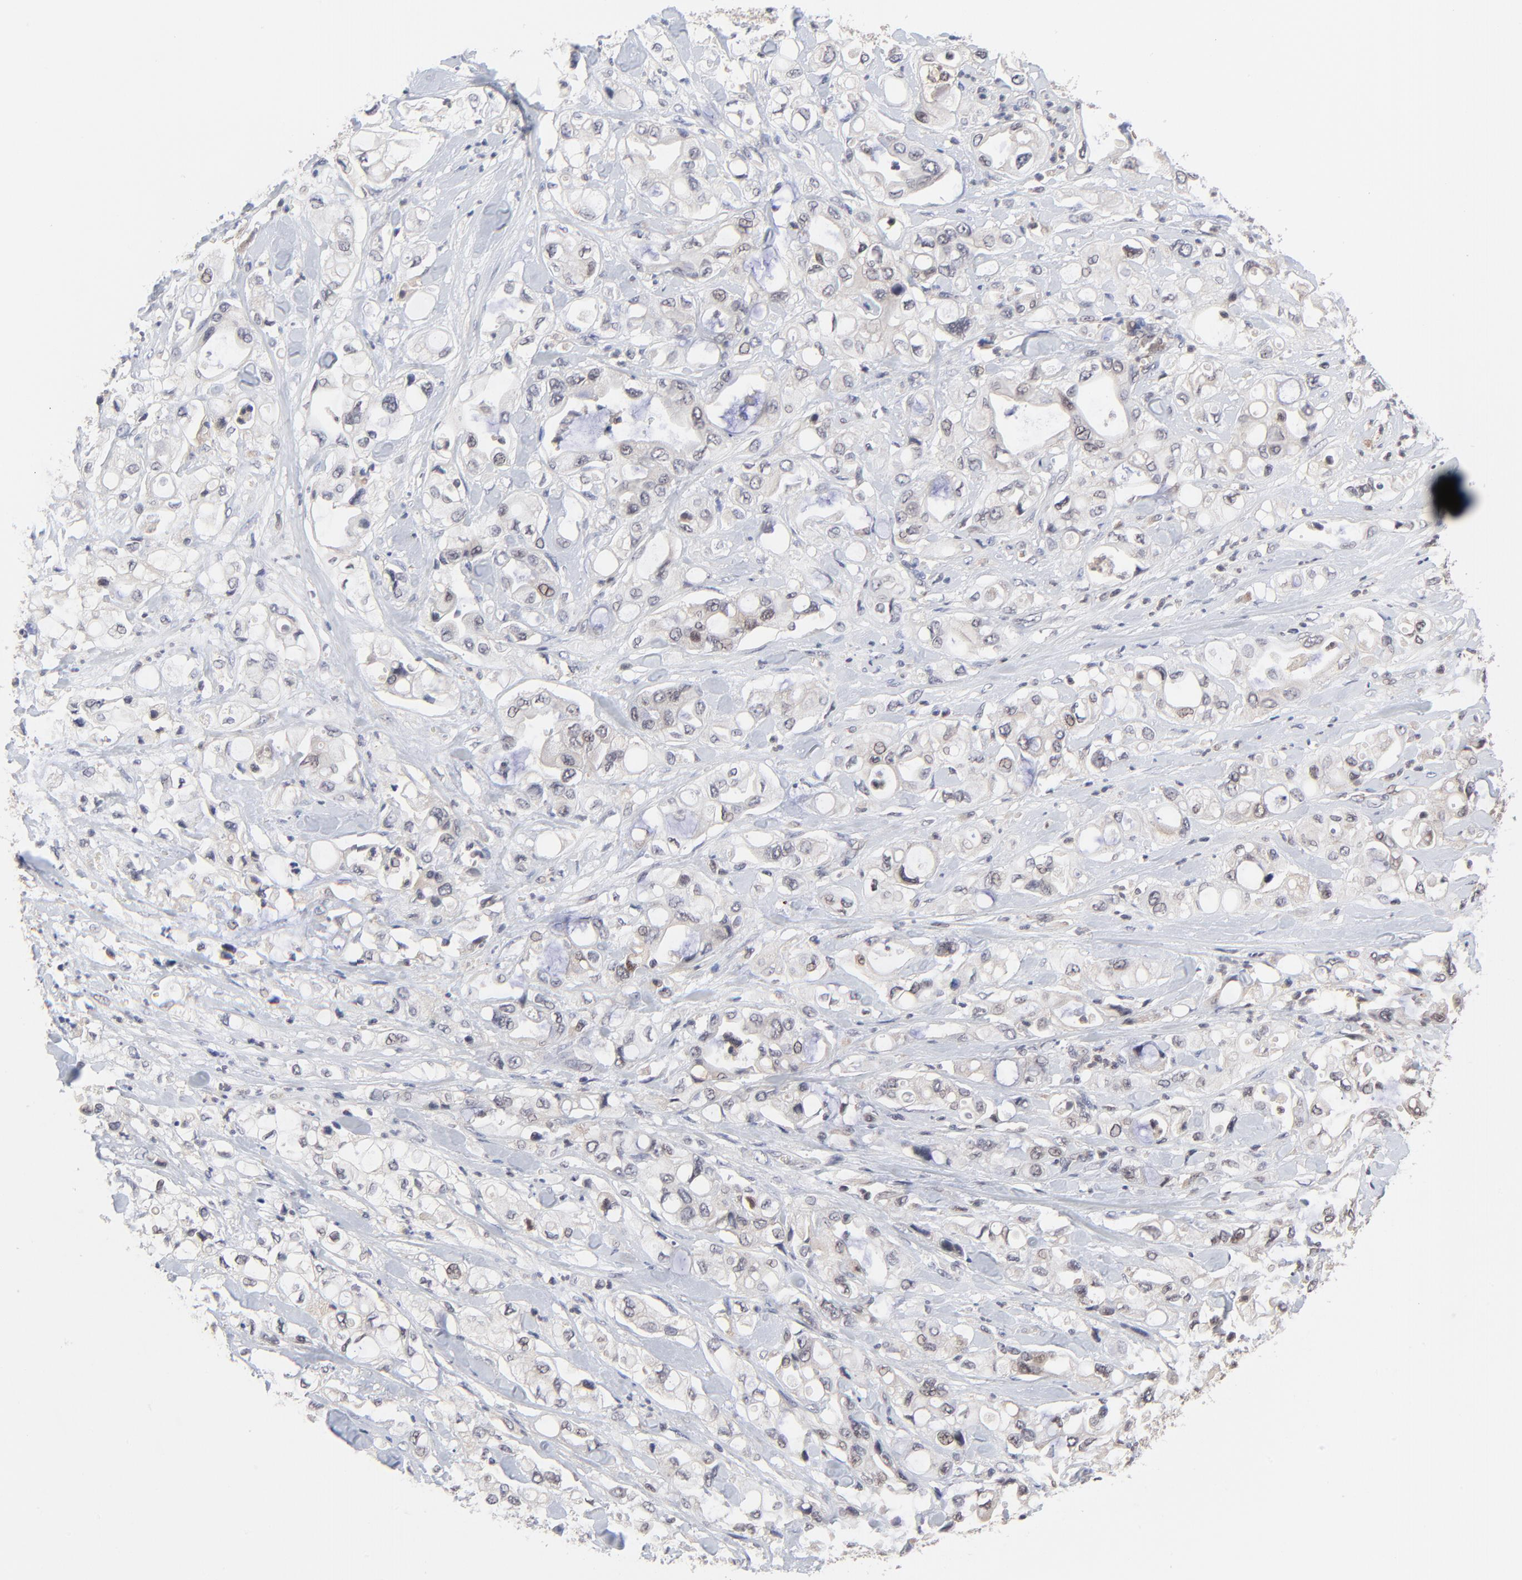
{"staining": {"intensity": "negative", "quantity": "none", "location": "none"}, "tissue": "pancreatic cancer", "cell_type": "Tumor cells", "image_type": "cancer", "snomed": [{"axis": "morphology", "description": "Adenocarcinoma, NOS"}, {"axis": "topography", "description": "Pancreas"}], "caption": "There is no significant expression in tumor cells of adenocarcinoma (pancreatic).", "gene": "CASP10", "patient": {"sex": "male", "age": 70}}